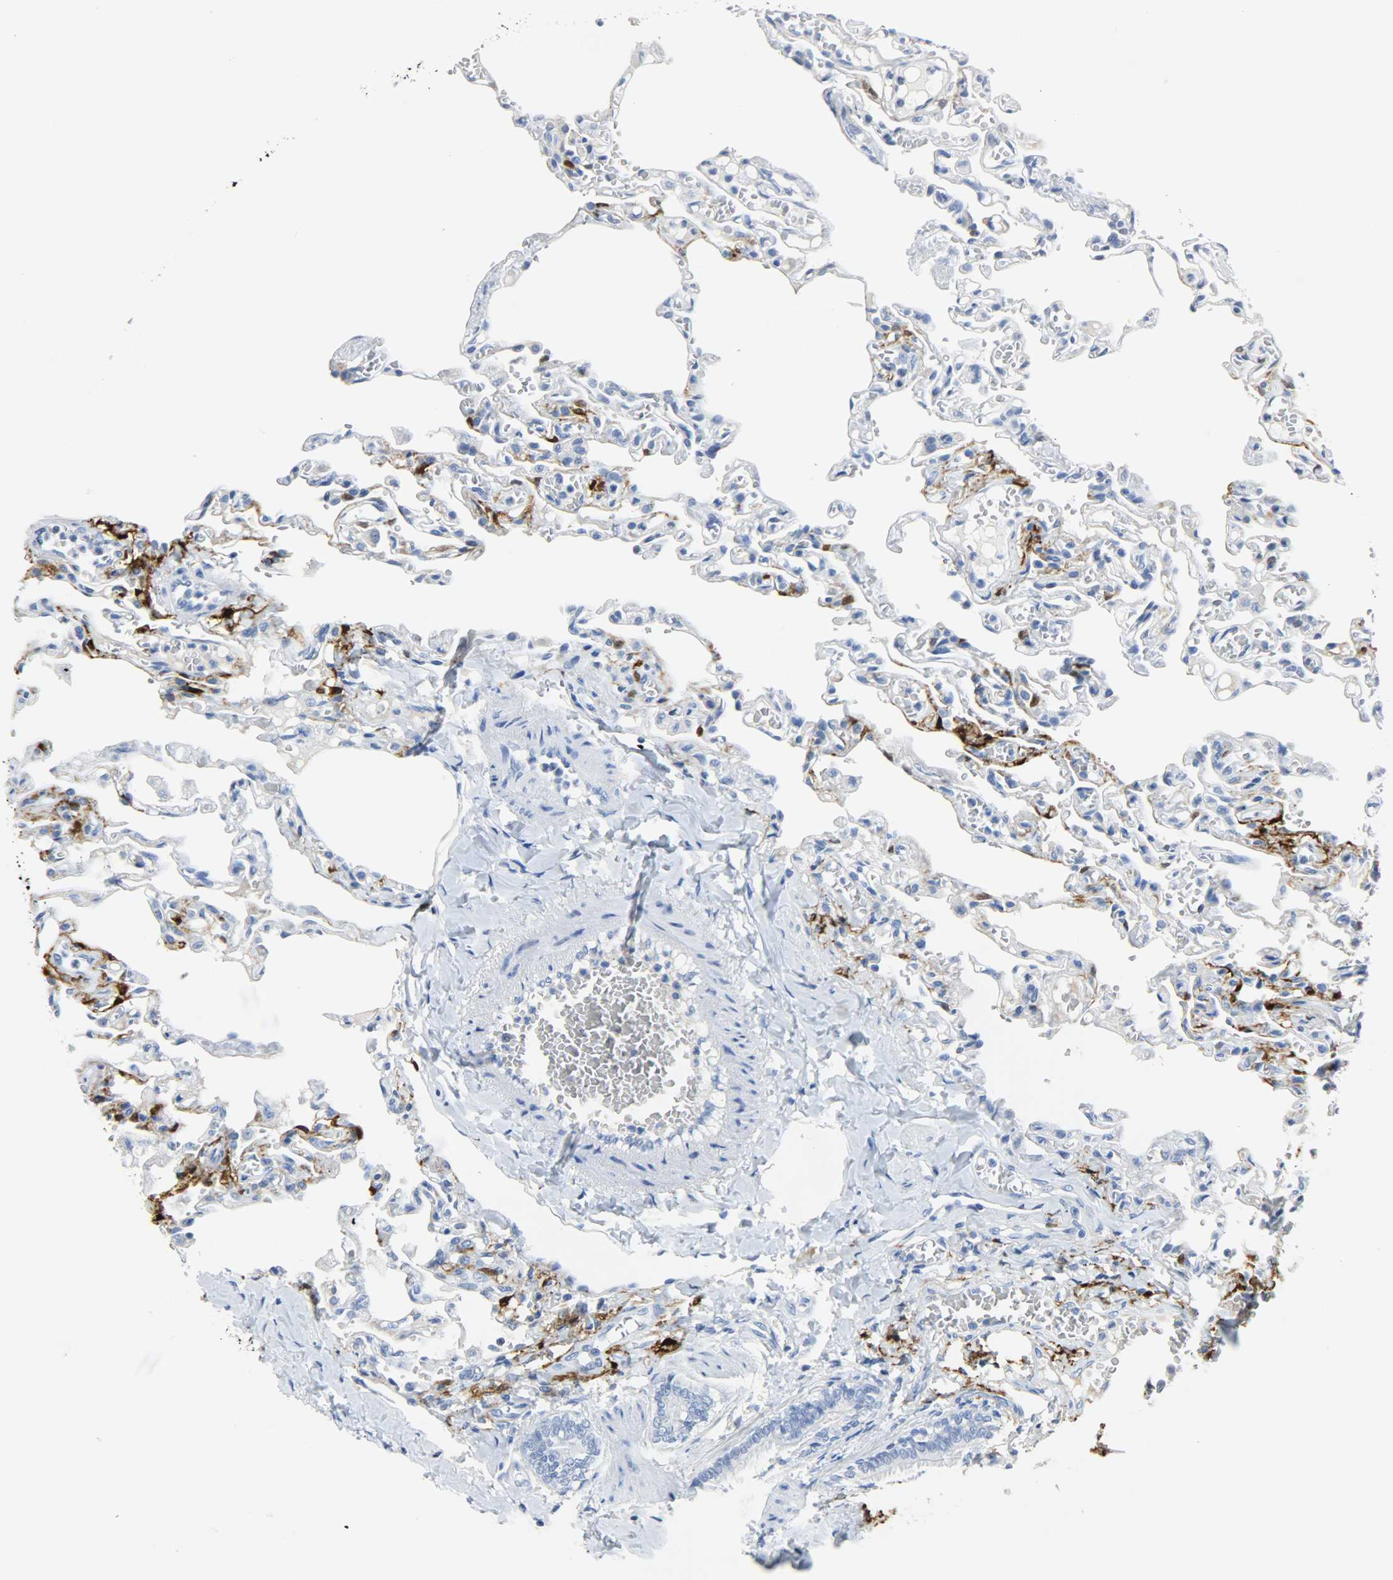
{"staining": {"intensity": "strong", "quantity": "<25%", "location": "cytoplasmic/membranous"}, "tissue": "lung", "cell_type": "Alveolar cells", "image_type": "normal", "snomed": [{"axis": "morphology", "description": "Normal tissue, NOS"}, {"axis": "topography", "description": "Lung"}], "caption": "Immunohistochemistry photomicrograph of normal lung stained for a protein (brown), which reveals medium levels of strong cytoplasmic/membranous positivity in about <25% of alveolar cells.", "gene": "CA3", "patient": {"sex": "male", "age": 21}}